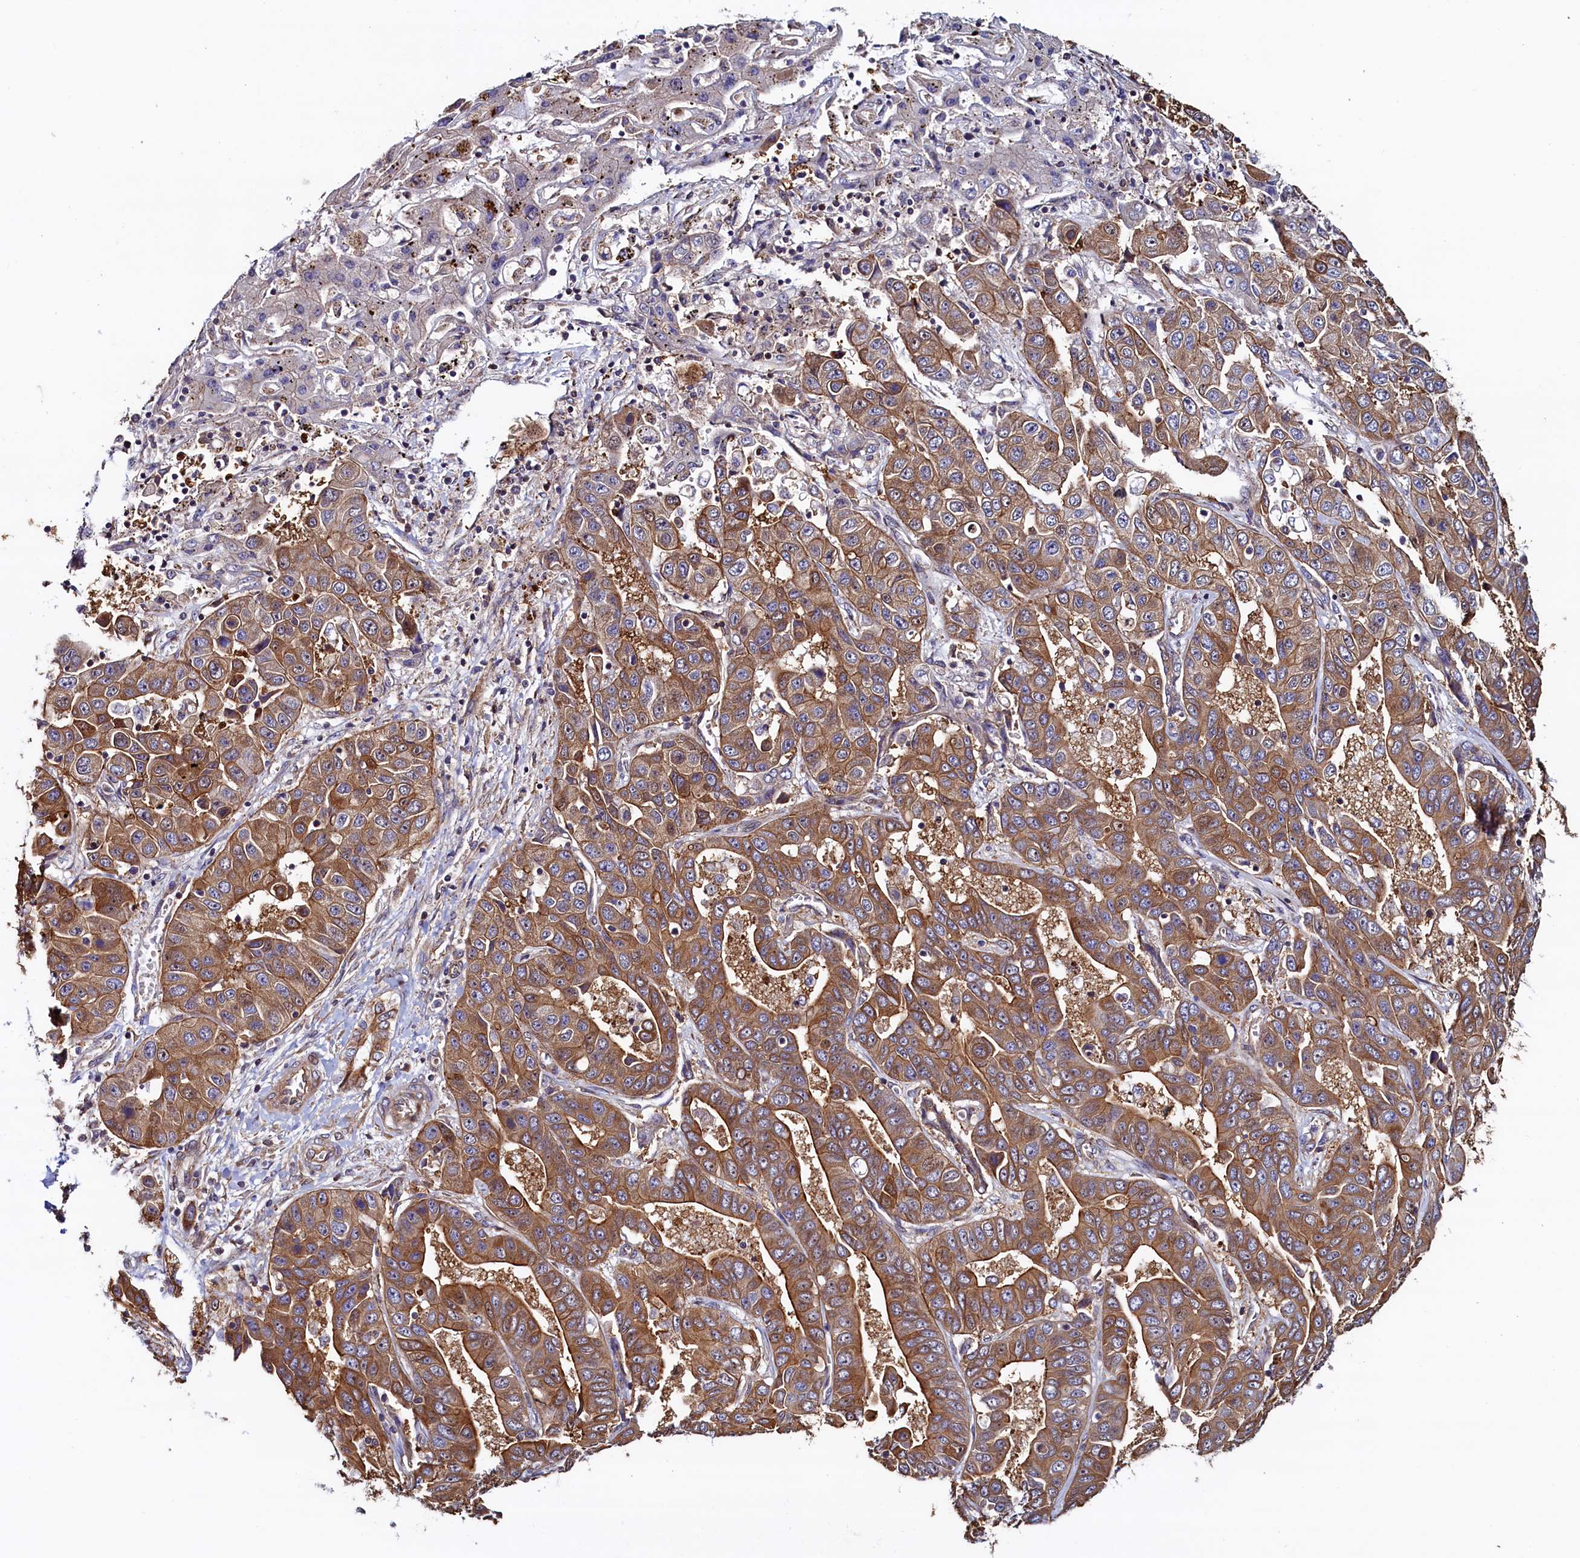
{"staining": {"intensity": "moderate", "quantity": ">75%", "location": "cytoplasmic/membranous"}, "tissue": "liver cancer", "cell_type": "Tumor cells", "image_type": "cancer", "snomed": [{"axis": "morphology", "description": "Cholangiocarcinoma"}, {"axis": "topography", "description": "Liver"}], "caption": "The micrograph exhibits staining of liver cholangiocarcinoma, revealing moderate cytoplasmic/membranous protein expression (brown color) within tumor cells.", "gene": "ATXN2L", "patient": {"sex": "female", "age": 52}}